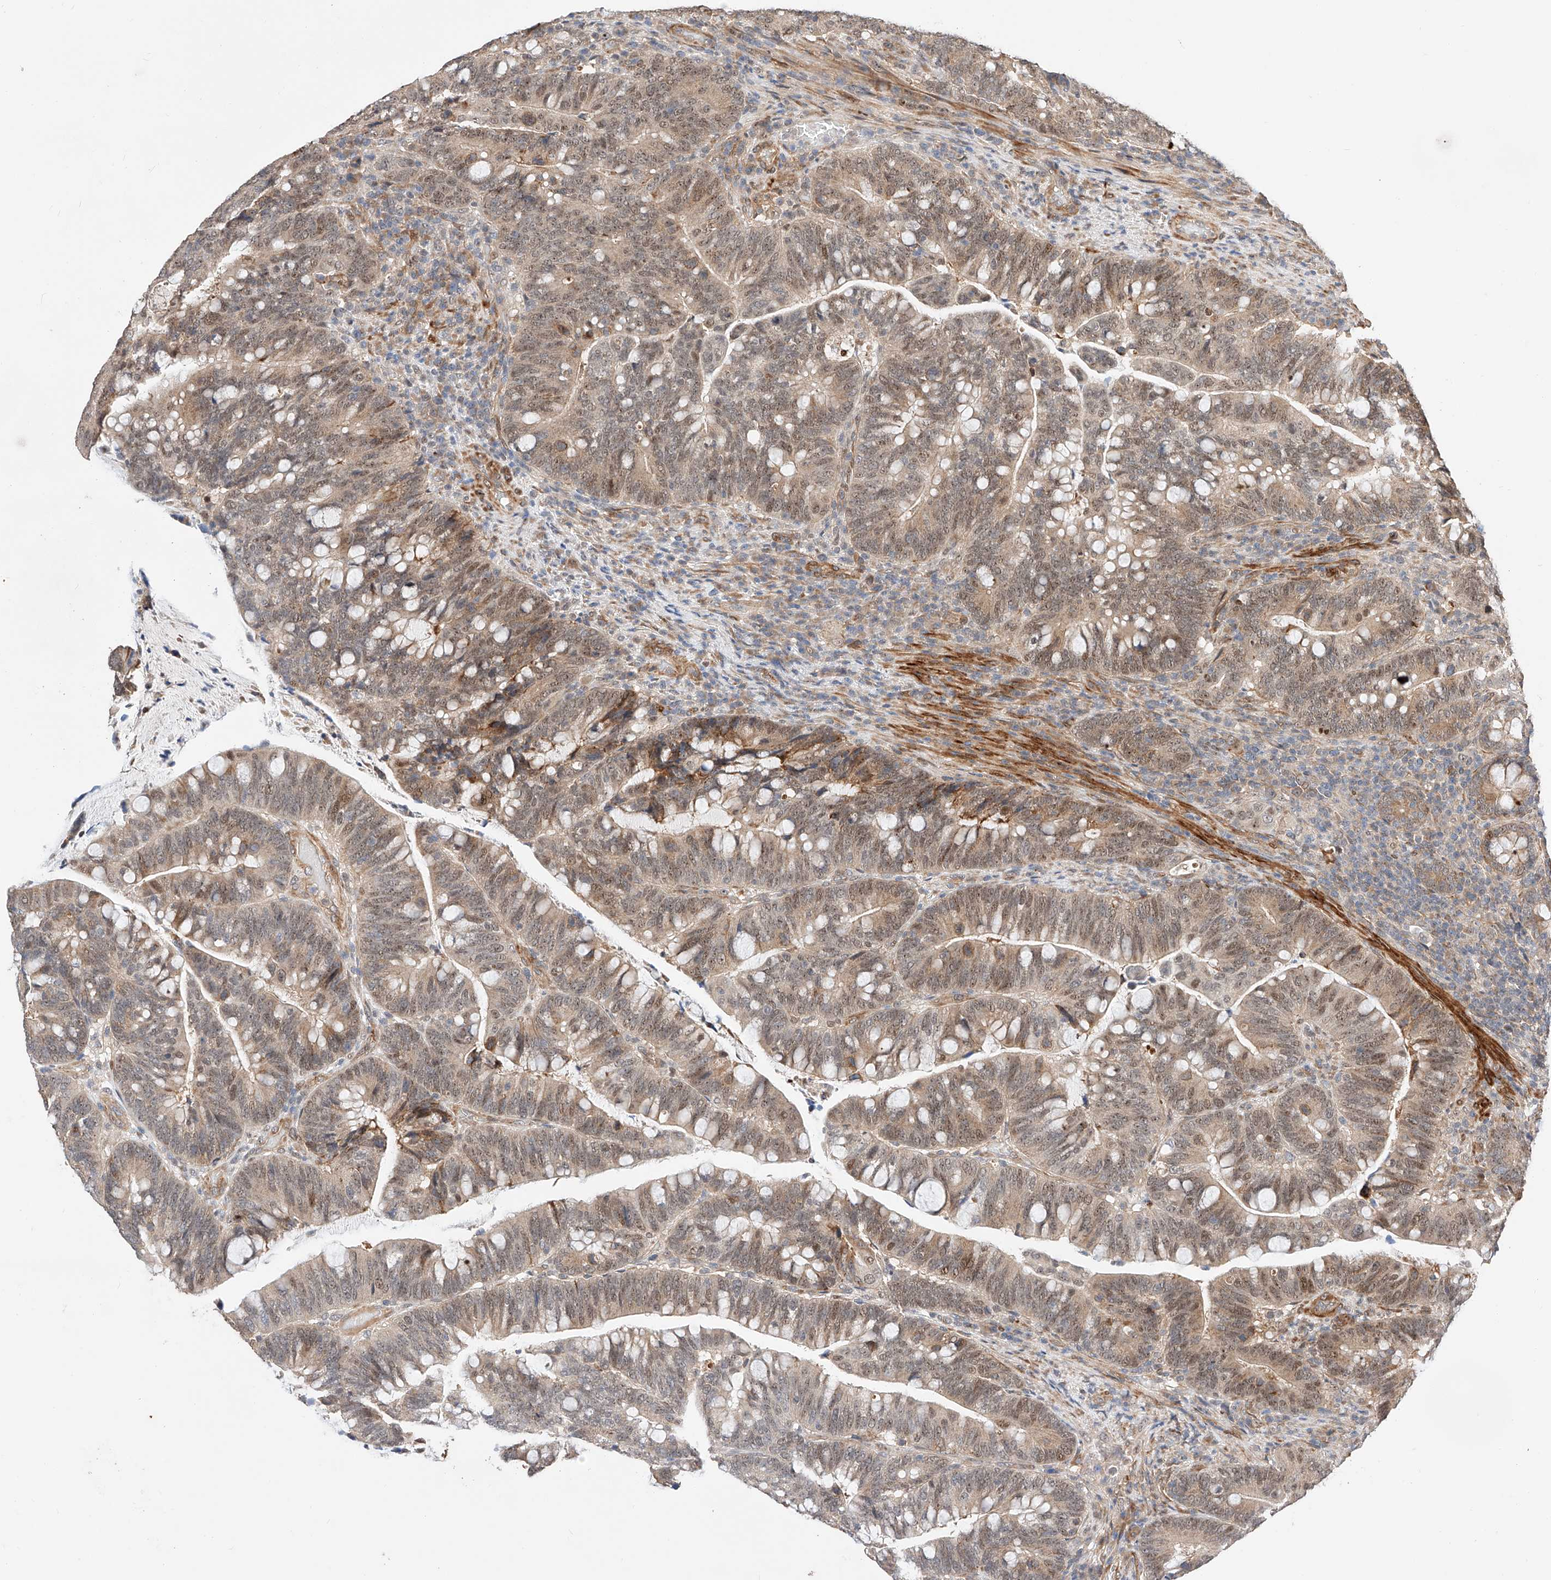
{"staining": {"intensity": "moderate", "quantity": "25%-75%", "location": "nuclear"}, "tissue": "colorectal cancer", "cell_type": "Tumor cells", "image_type": "cancer", "snomed": [{"axis": "morphology", "description": "Adenocarcinoma, NOS"}, {"axis": "topography", "description": "Colon"}], "caption": "Tumor cells show medium levels of moderate nuclear positivity in about 25%-75% of cells in human adenocarcinoma (colorectal).", "gene": "RAB23", "patient": {"sex": "female", "age": 66}}